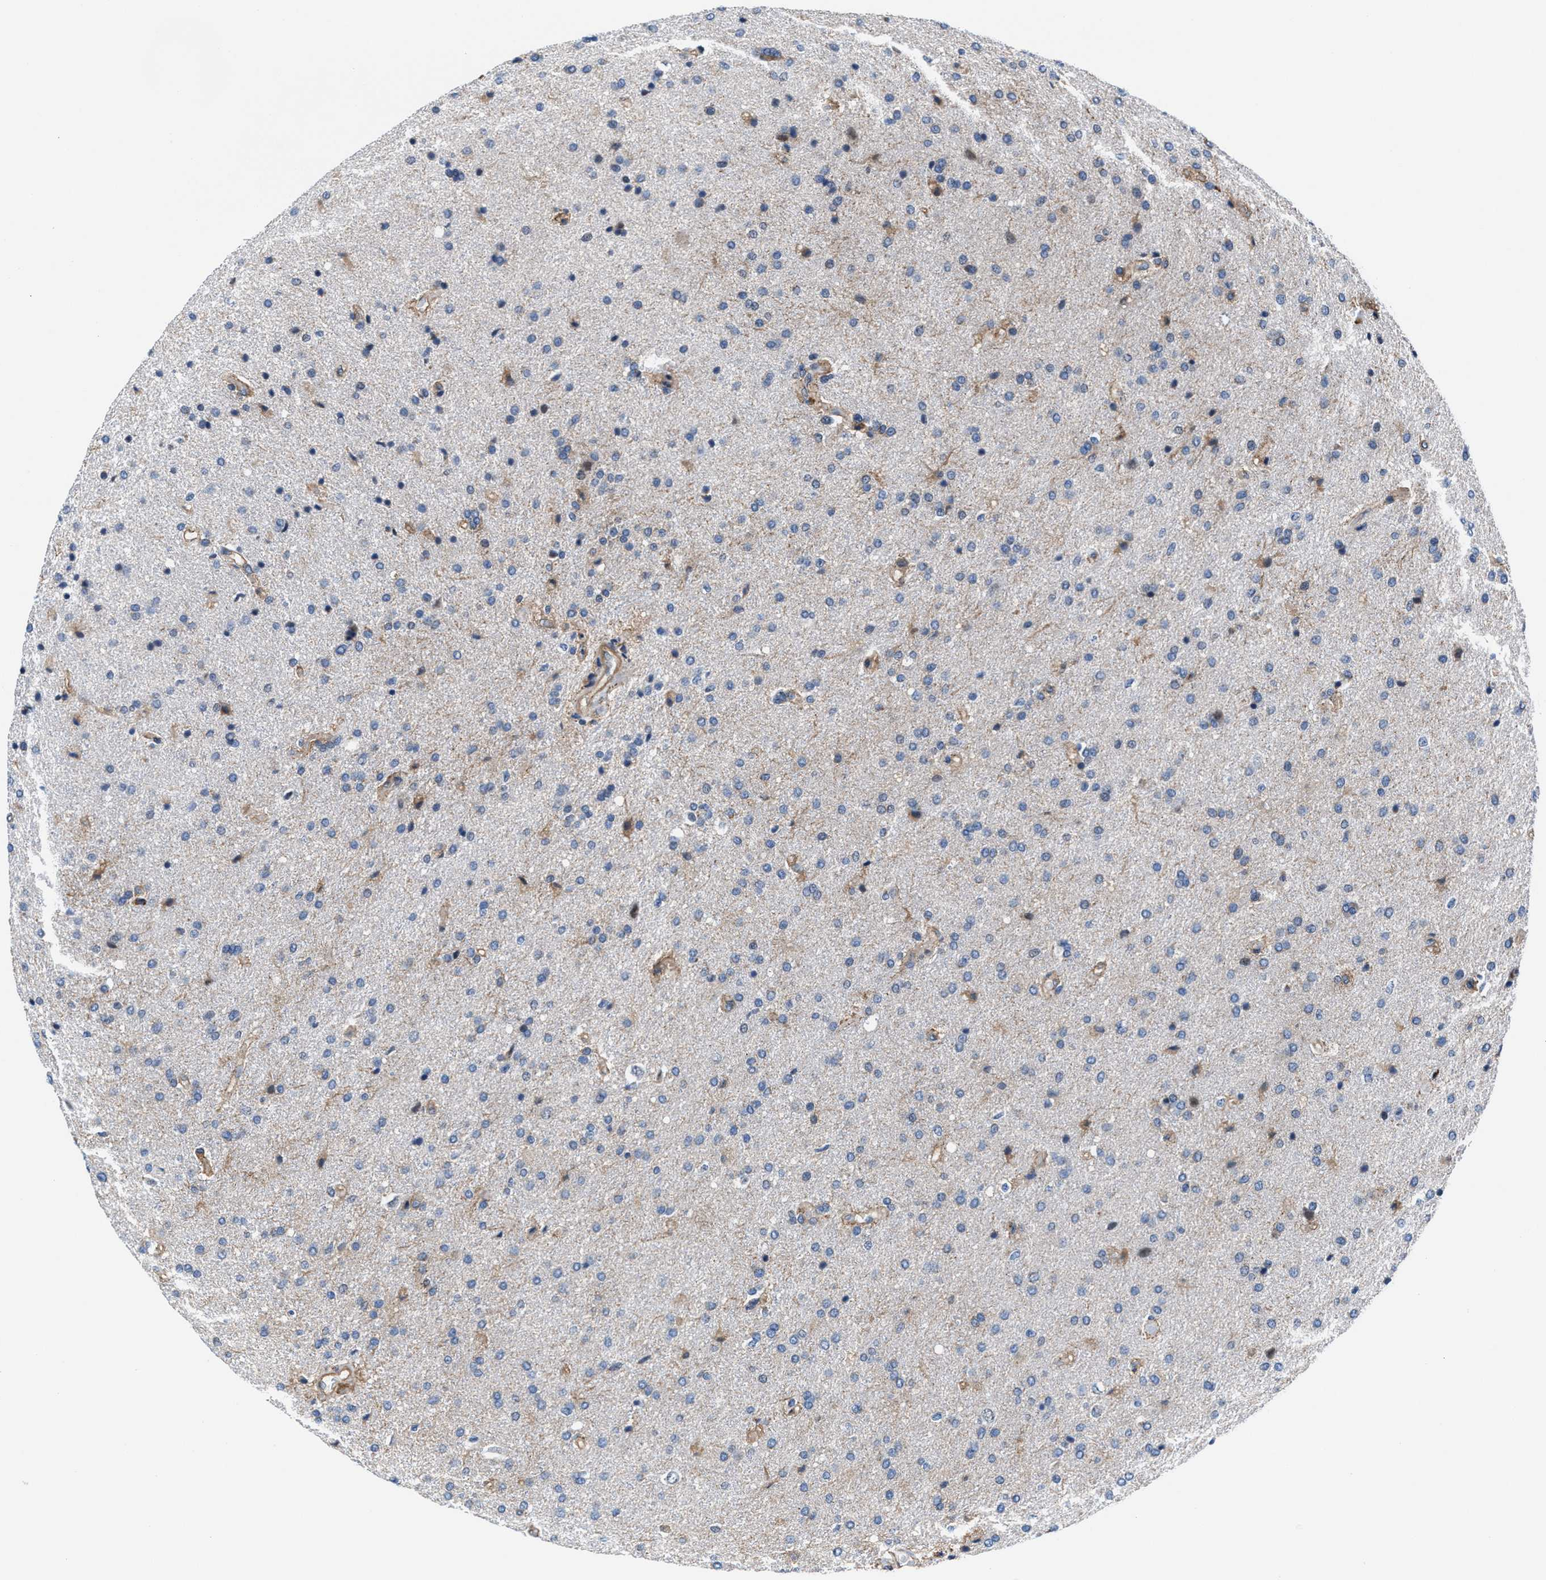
{"staining": {"intensity": "weak", "quantity": "<25%", "location": "cytoplasmic/membranous"}, "tissue": "glioma", "cell_type": "Tumor cells", "image_type": "cancer", "snomed": [{"axis": "morphology", "description": "Glioma, malignant, High grade"}, {"axis": "topography", "description": "Brain"}], "caption": "Immunohistochemistry photomicrograph of neoplastic tissue: high-grade glioma (malignant) stained with DAB (3,3'-diaminobenzidine) shows no significant protein positivity in tumor cells.", "gene": "NKTR", "patient": {"sex": "male", "age": 72}}